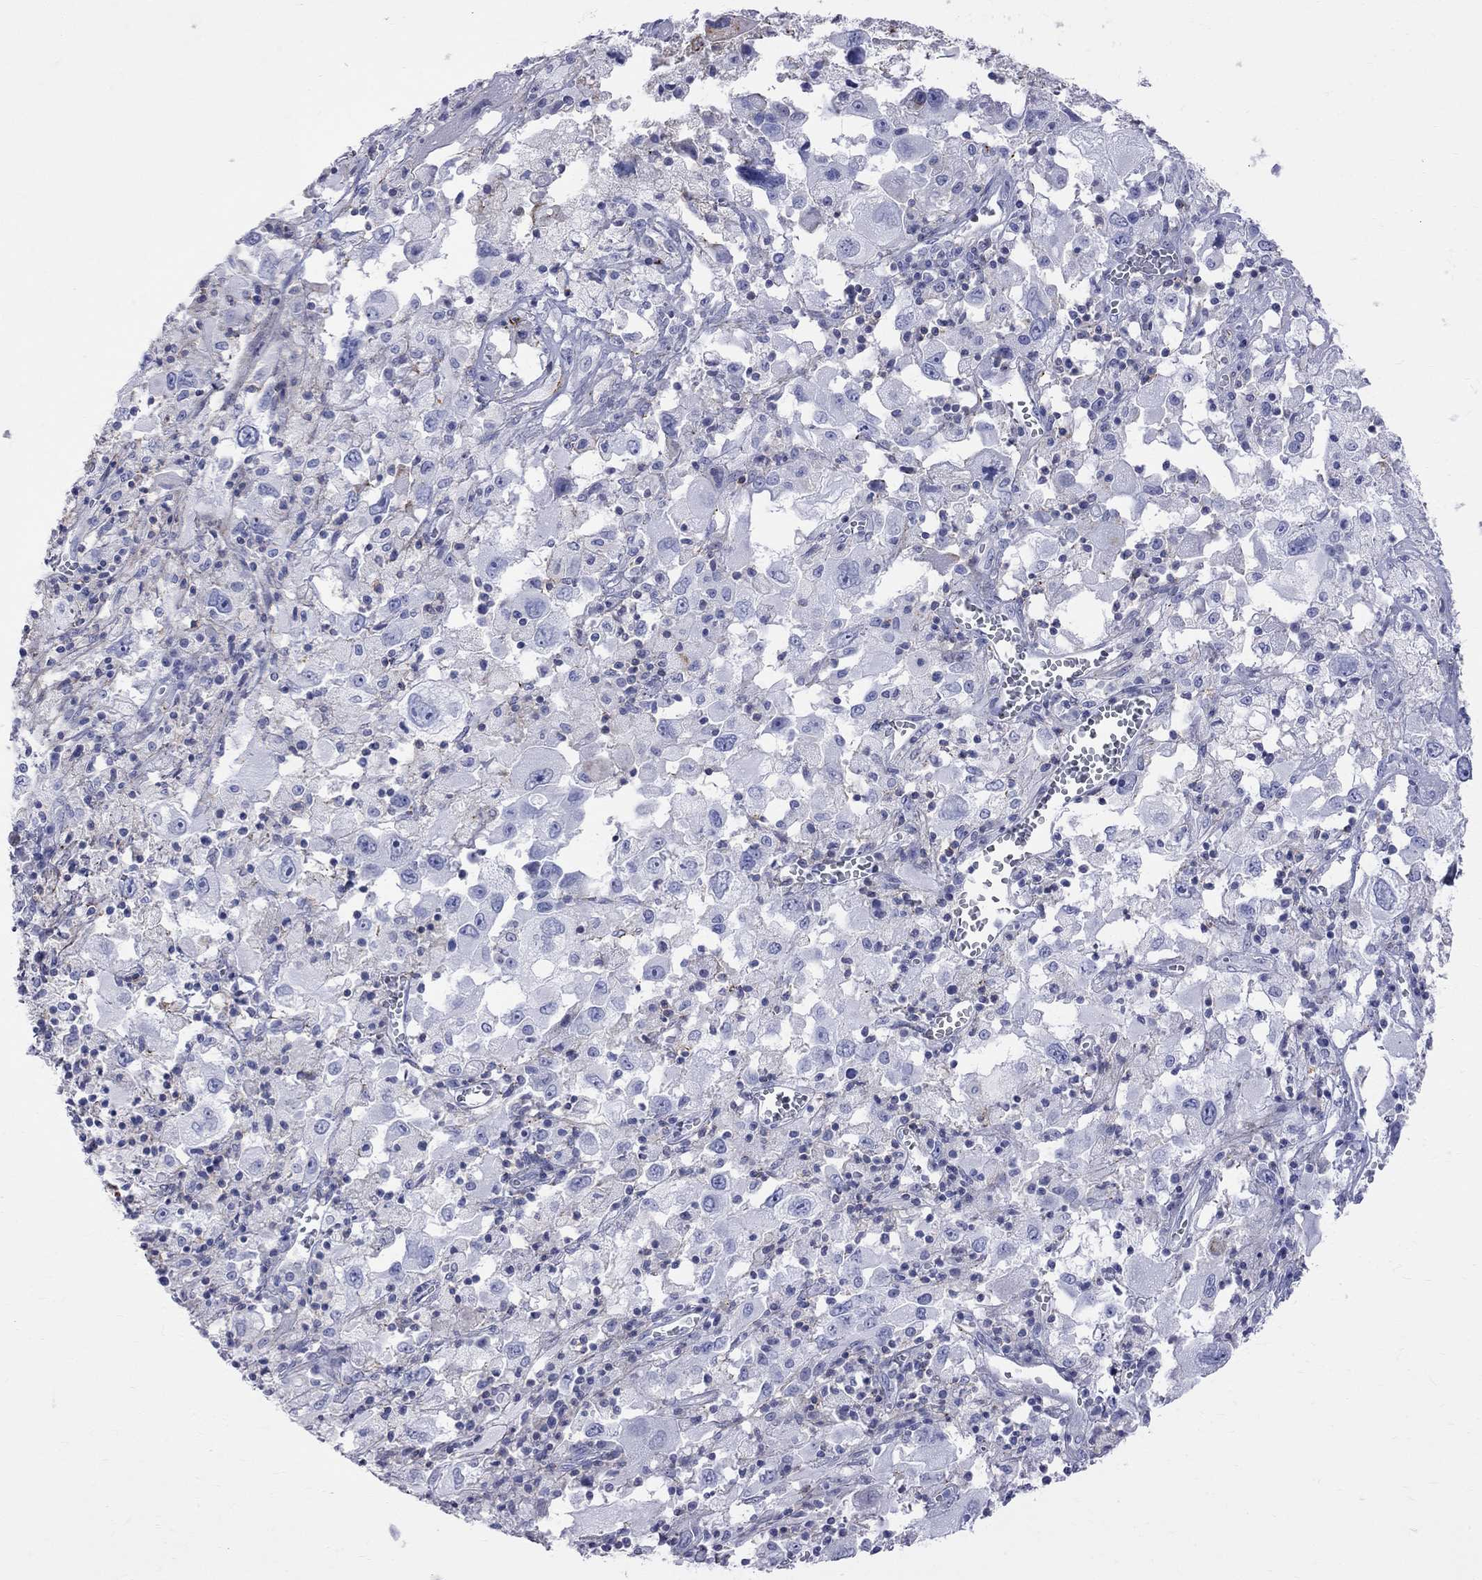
{"staining": {"intensity": "negative", "quantity": "none", "location": "none"}, "tissue": "melanoma", "cell_type": "Tumor cells", "image_type": "cancer", "snomed": [{"axis": "morphology", "description": "Malignant melanoma, Metastatic site"}, {"axis": "topography", "description": "Soft tissue"}], "caption": "DAB immunohistochemical staining of human melanoma demonstrates no significant positivity in tumor cells.", "gene": "S100A3", "patient": {"sex": "male", "age": 50}}